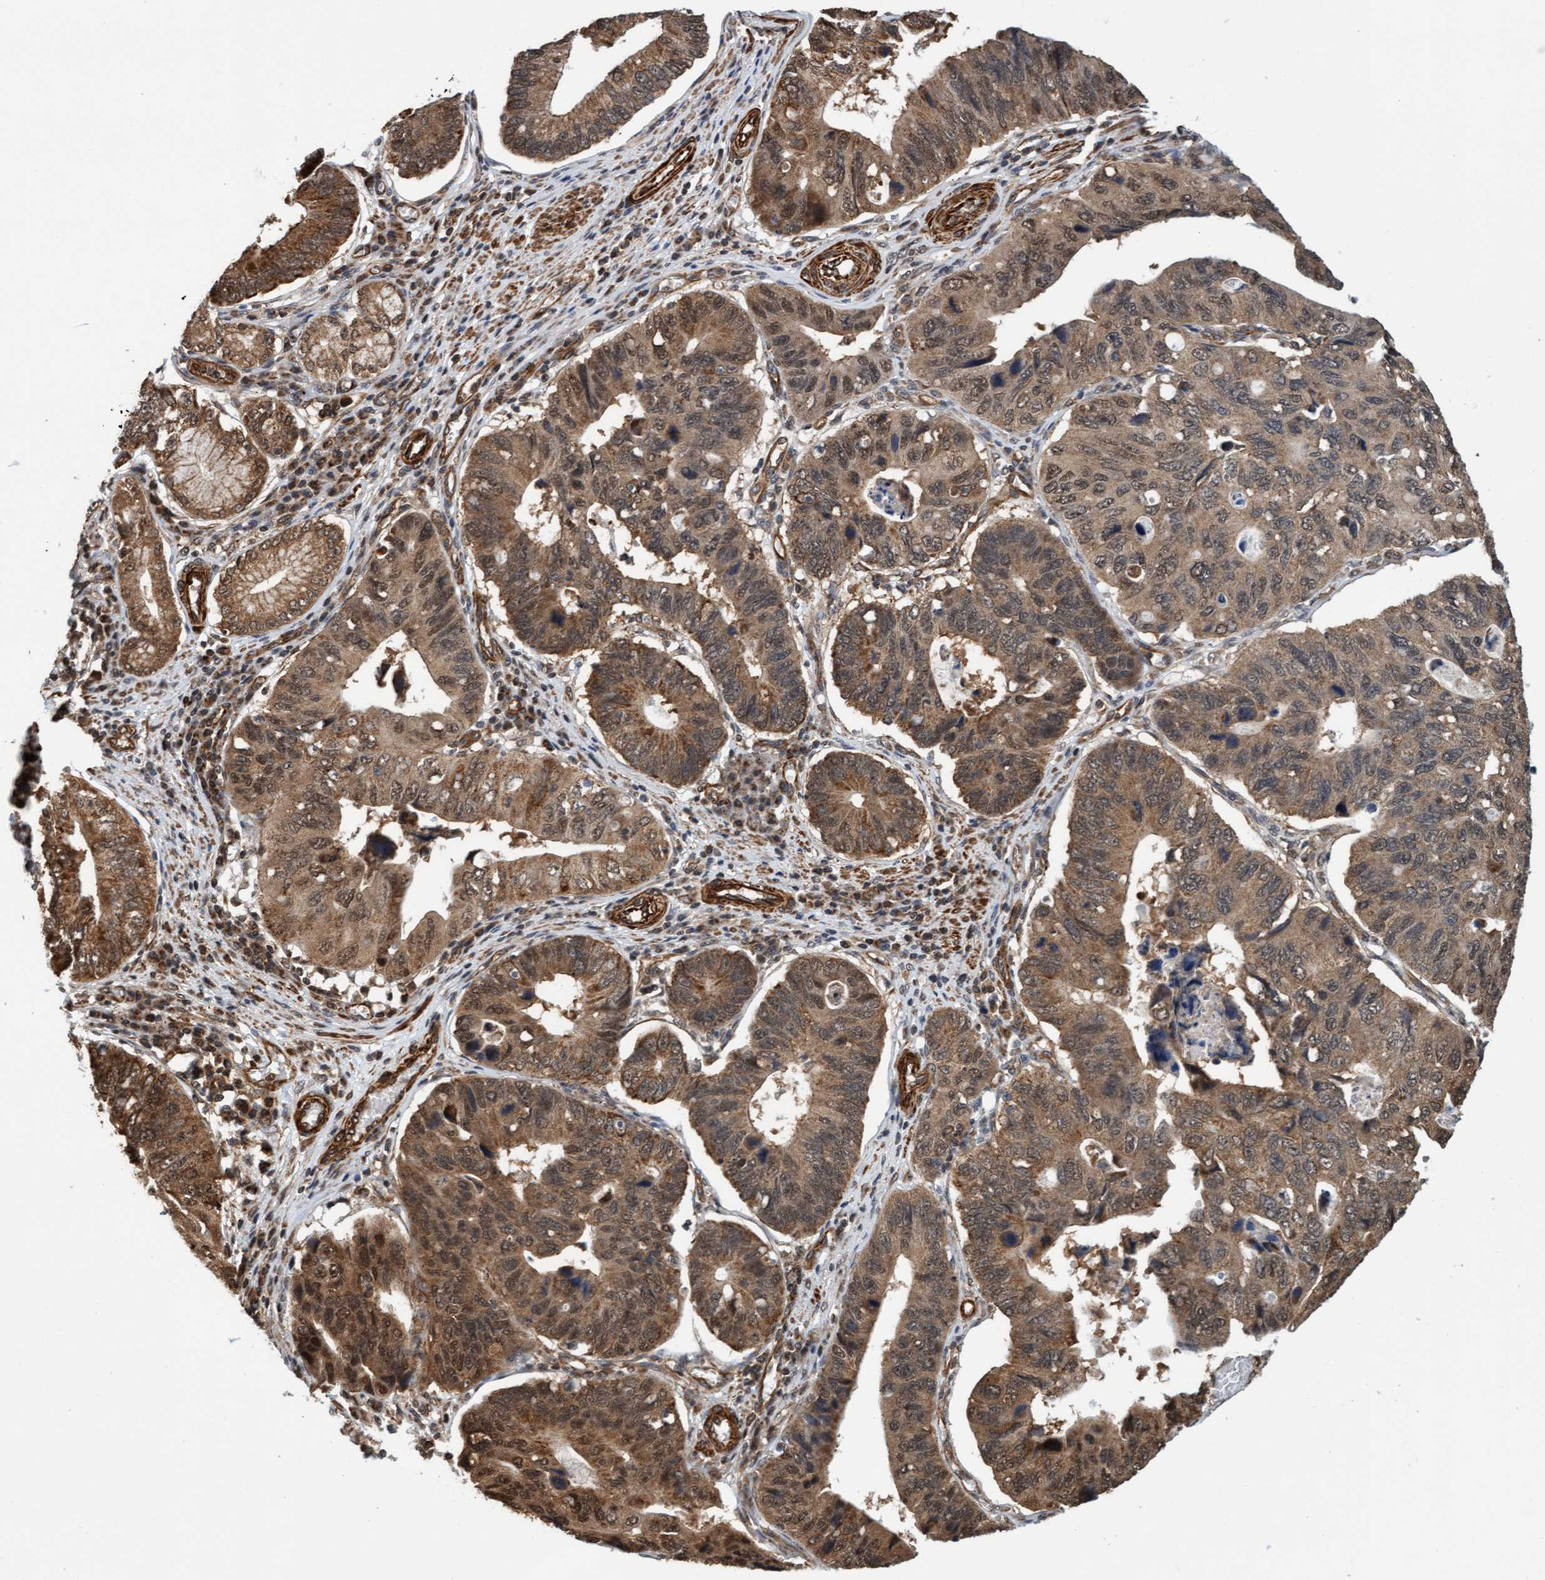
{"staining": {"intensity": "moderate", "quantity": ">75%", "location": "cytoplasmic/membranous,nuclear"}, "tissue": "stomach cancer", "cell_type": "Tumor cells", "image_type": "cancer", "snomed": [{"axis": "morphology", "description": "Adenocarcinoma, NOS"}, {"axis": "topography", "description": "Stomach"}], "caption": "Approximately >75% of tumor cells in human stomach cancer exhibit moderate cytoplasmic/membranous and nuclear protein positivity as visualized by brown immunohistochemical staining.", "gene": "STXBP4", "patient": {"sex": "male", "age": 59}}